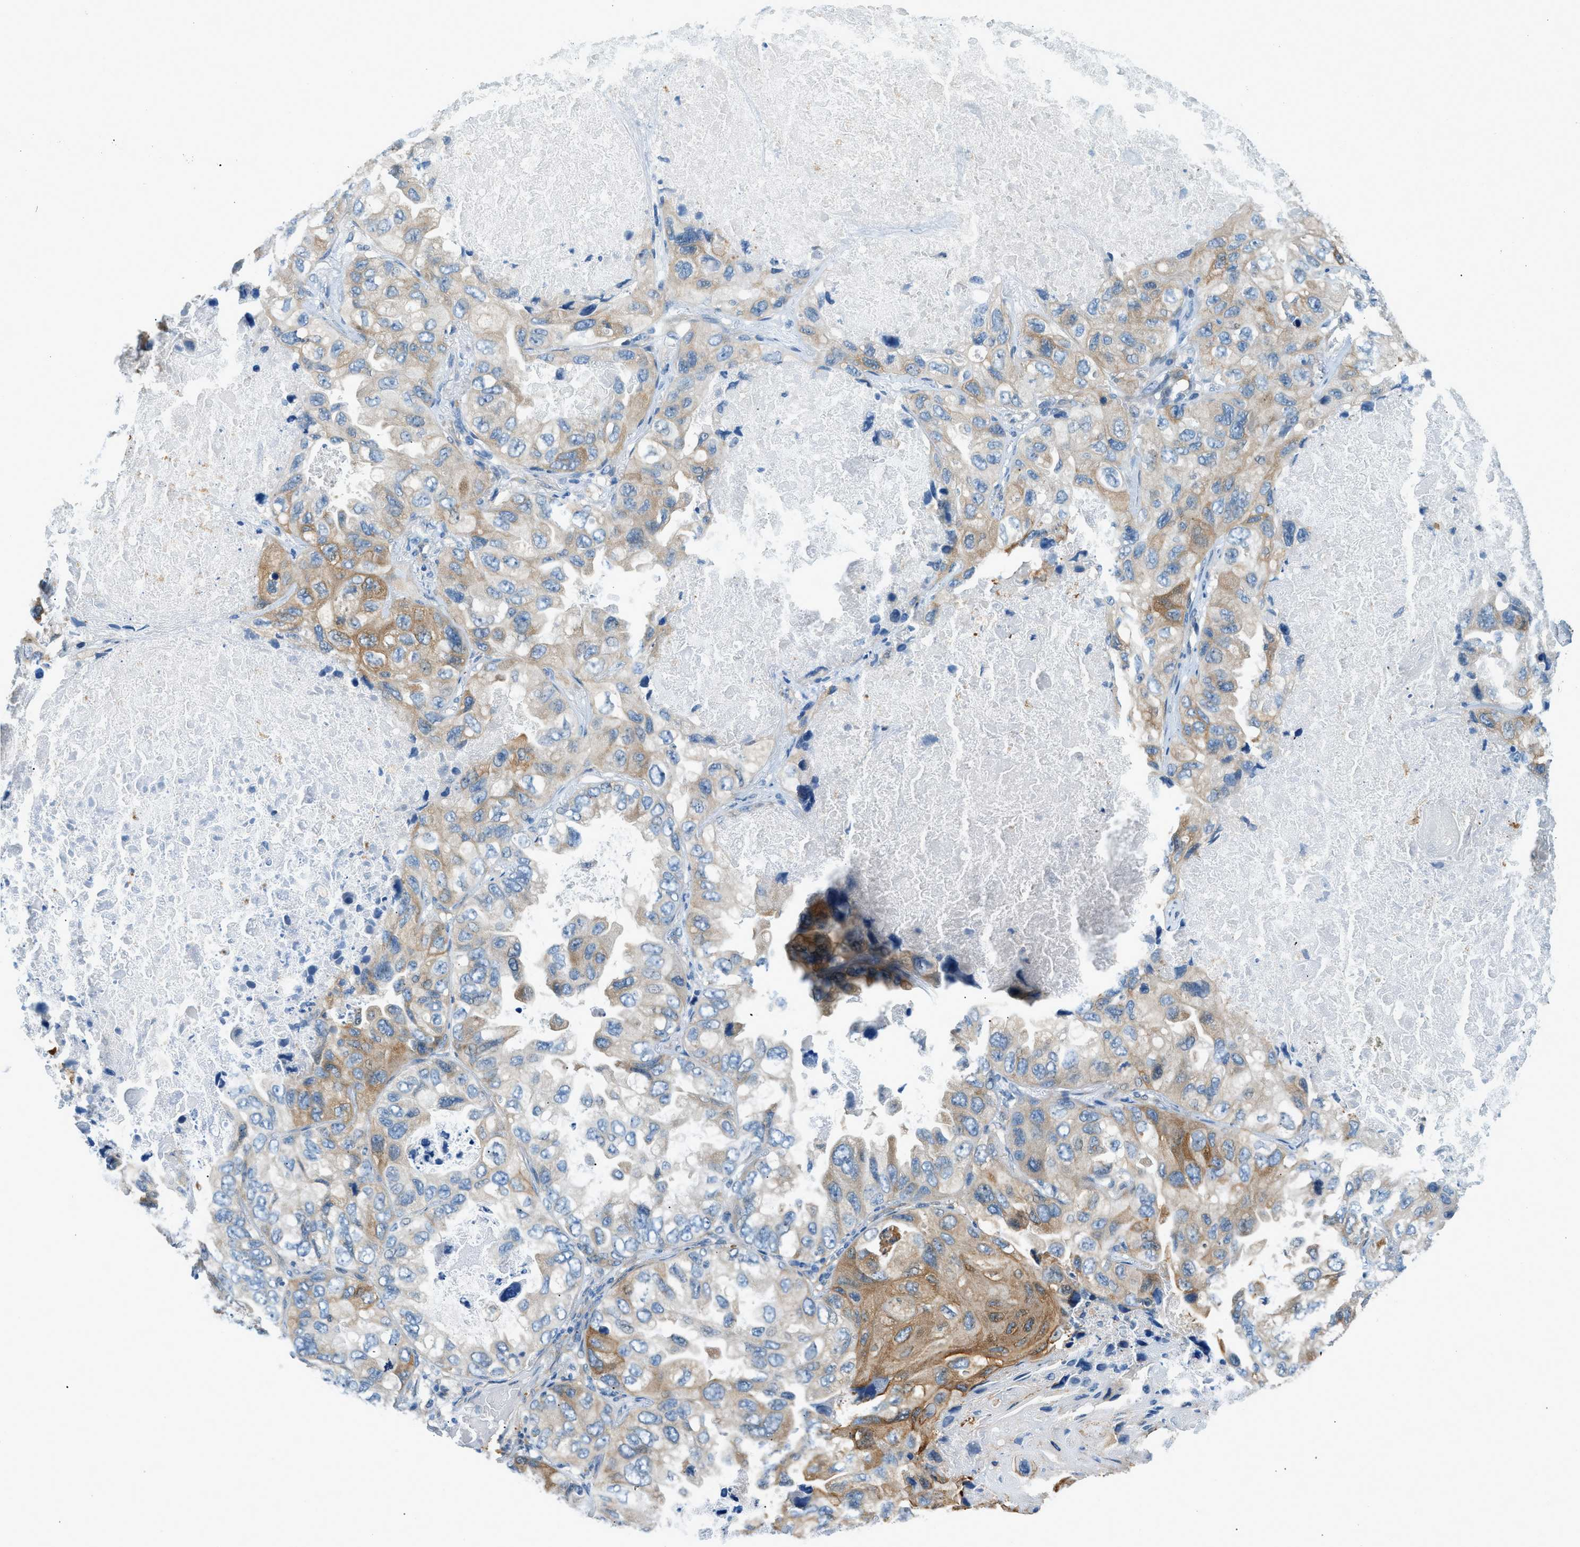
{"staining": {"intensity": "moderate", "quantity": "25%-75%", "location": "cytoplasmic/membranous"}, "tissue": "lung cancer", "cell_type": "Tumor cells", "image_type": "cancer", "snomed": [{"axis": "morphology", "description": "Squamous cell carcinoma, NOS"}, {"axis": "topography", "description": "Lung"}], "caption": "The immunohistochemical stain highlights moderate cytoplasmic/membranous expression in tumor cells of squamous cell carcinoma (lung) tissue.", "gene": "ZNF367", "patient": {"sex": "female", "age": 73}}